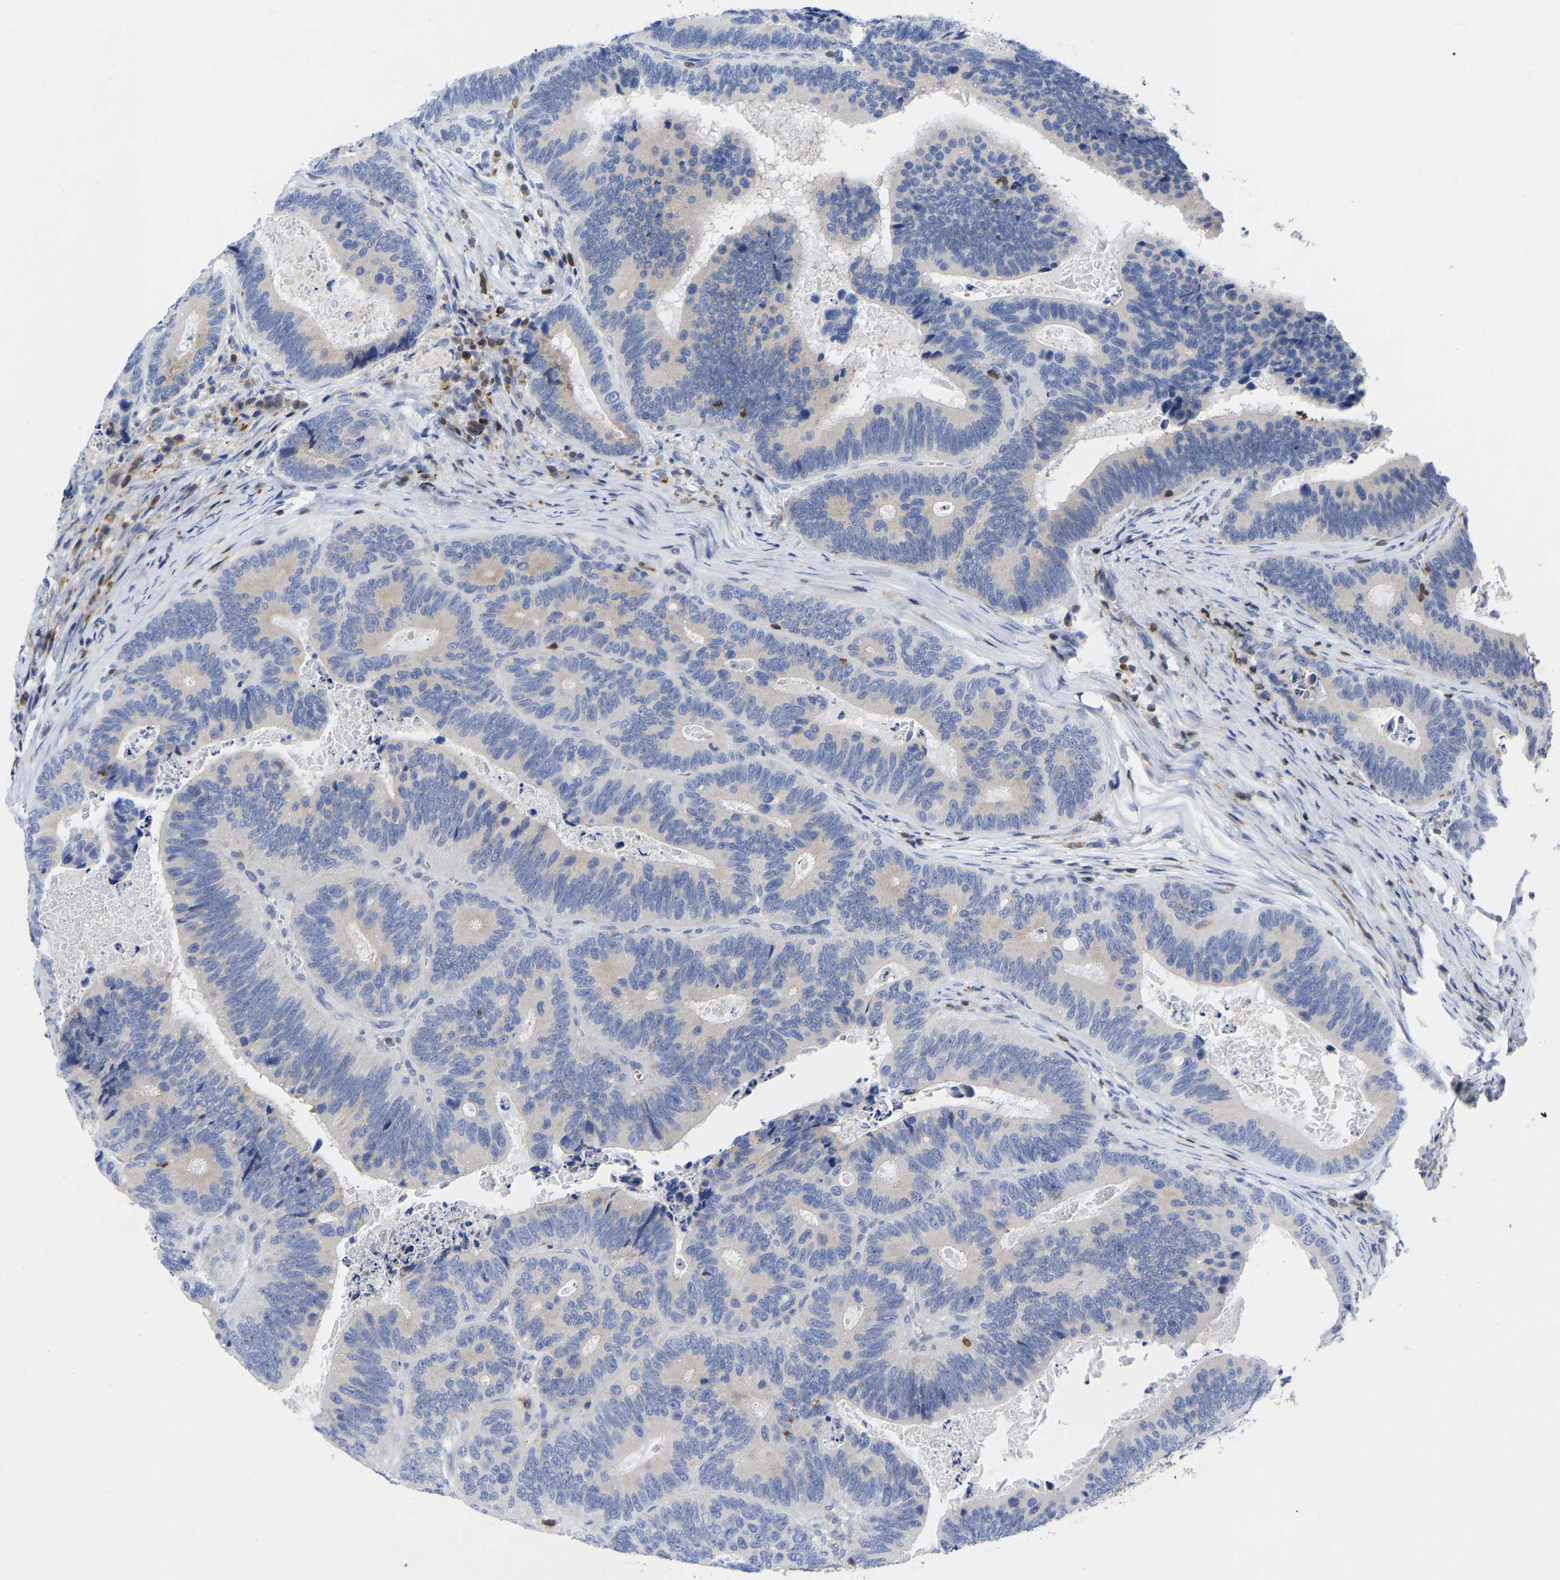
{"staining": {"intensity": "negative", "quantity": "none", "location": "none"}, "tissue": "colorectal cancer", "cell_type": "Tumor cells", "image_type": "cancer", "snomed": [{"axis": "morphology", "description": "Inflammation, NOS"}, {"axis": "morphology", "description": "Adenocarcinoma, NOS"}, {"axis": "topography", "description": "Colon"}], "caption": "Immunohistochemistry (IHC) of human colorectal cancer demonstrates no staining in tumor cells.", "gene": "PTPN7", "patient": {"sex": "male", "age": 72}}